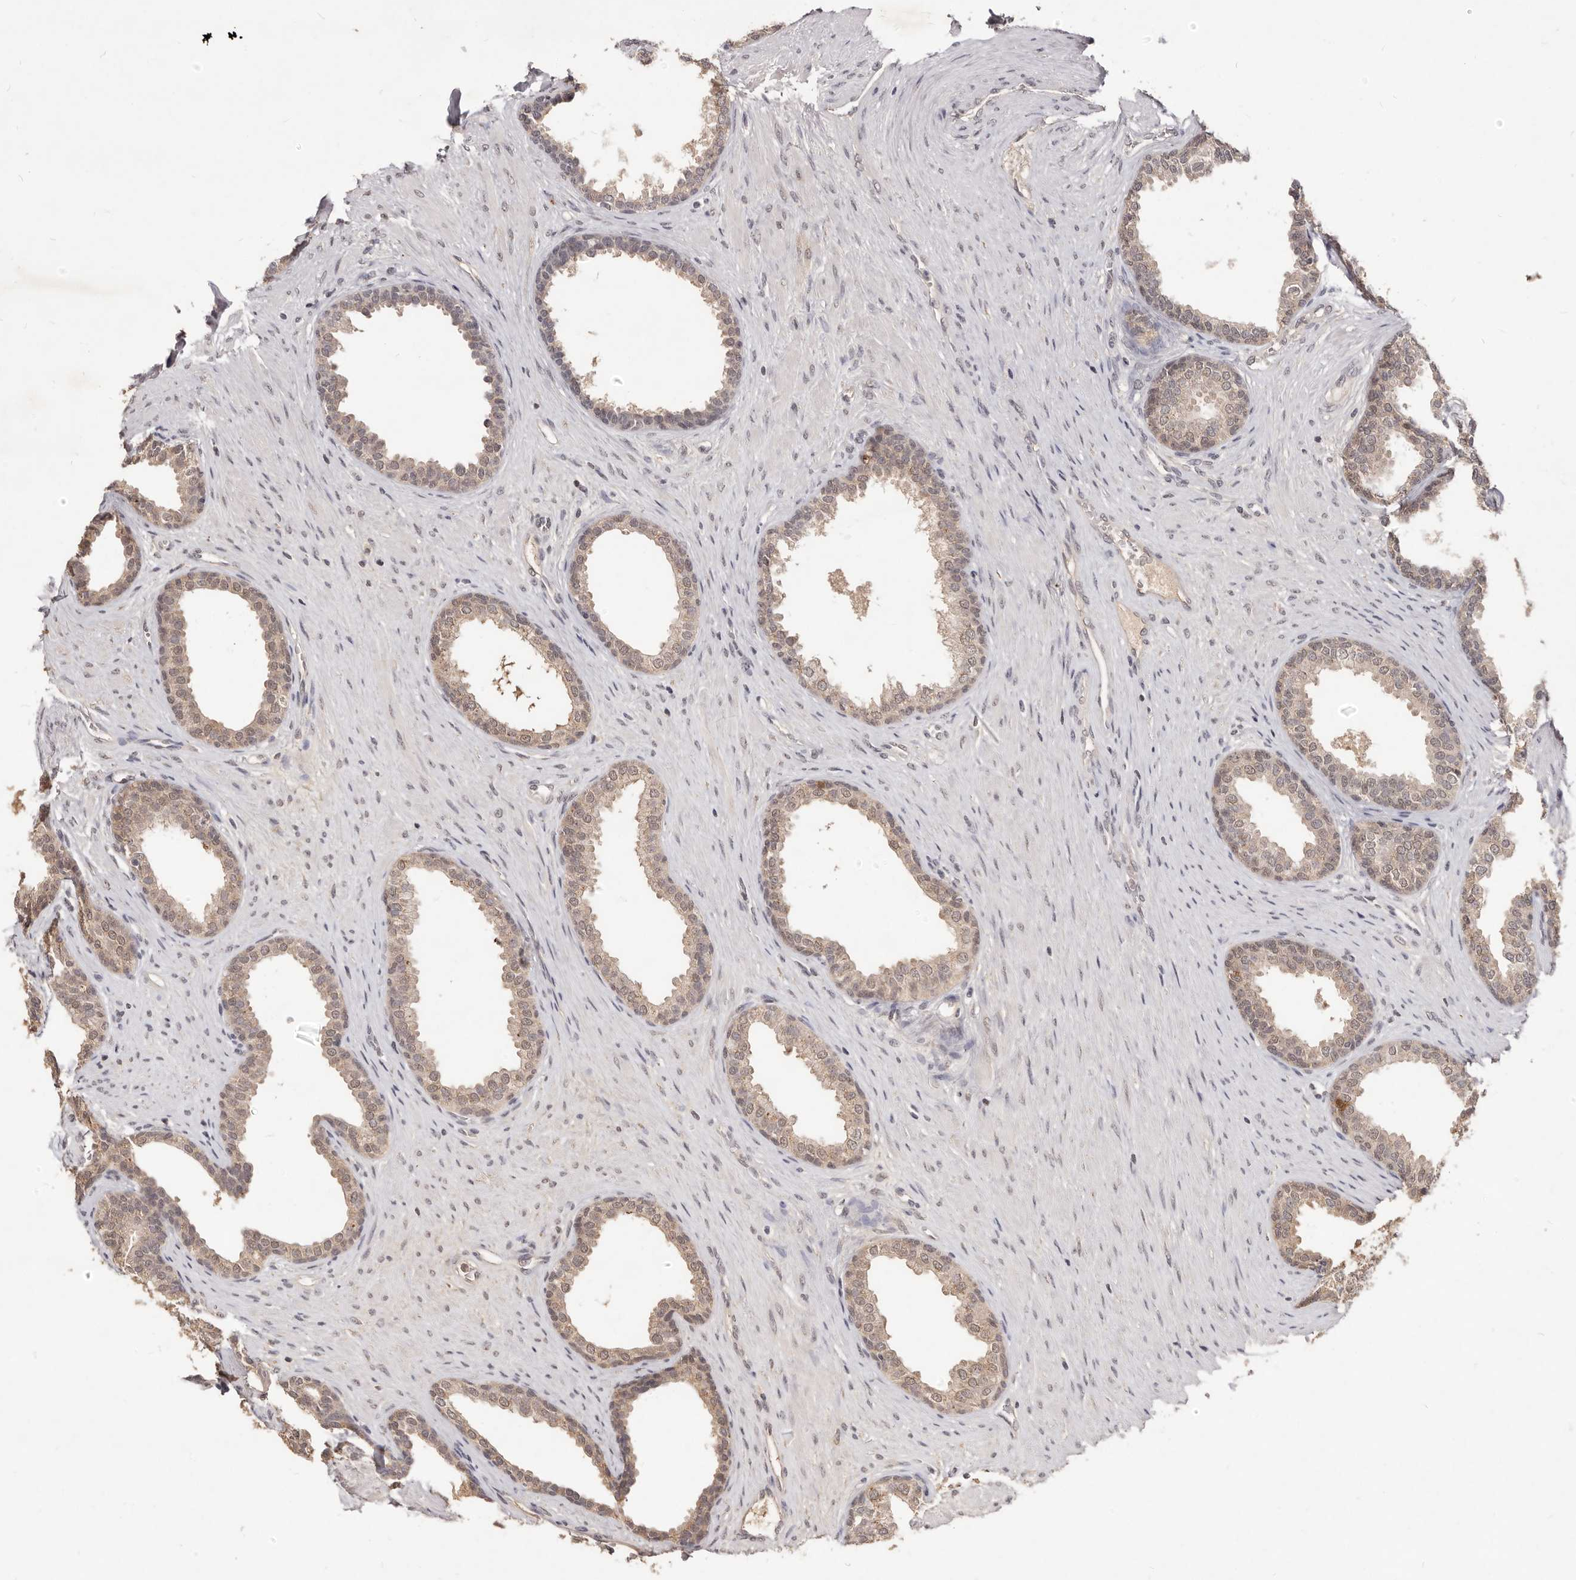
{"staining": {"intensity": "weak", "quantity": ">75%", "location": "cytoplasmic/membranous,nuclear"}, "tissue": "prostate", "cell_type": "Glandular cells", "image_type": "normal", "snomed": [{"axis": "morphology", "description": "Normal tissue, NOS"}, {"axis": "topography", "description": "Prostate"}], "caption": "High-magnification brightfield microscopy of unremarkable prostate stained with DAB (3,3'-diaminobenzidine) (brown) and counterstained with hematoxylin (blue). glandular cells exhibit weak cytoplasmic/membranous,nuclear expression is identified in about>75% of cells.", "gene": "TSPAN13", "patient": {"sex": "male", "age": 76}}